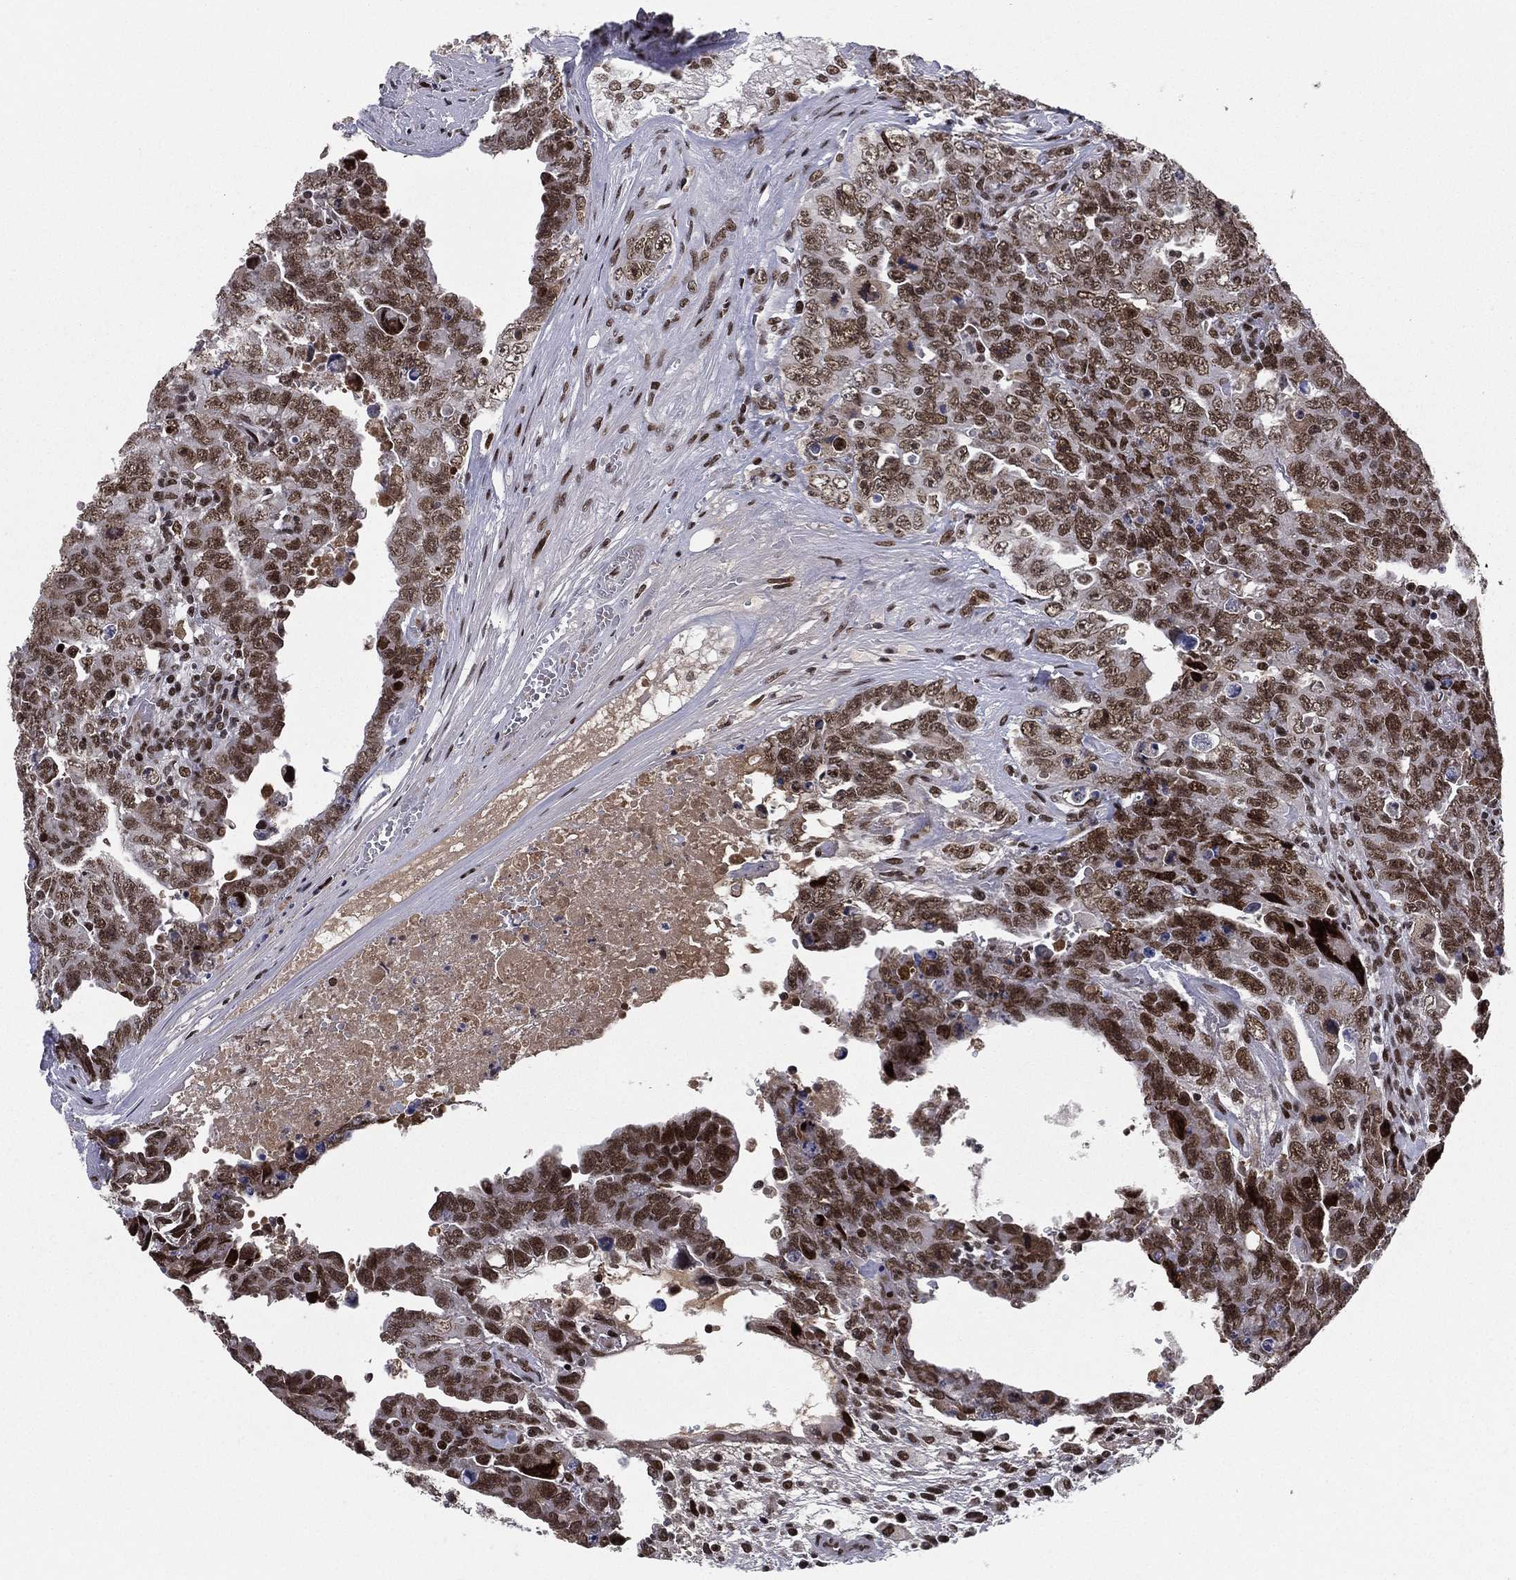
{"staining": {"intensity": "strong", "quantity": ">75%", "location": "nuclear"}, "tissue": "testis cancer", "cell_type": "Tumor cells", "image_type": "cancer", "snomed": [{"axis": "morphology", "description": "Carcinoma, Embryonal, NOS"}, {"axis": "topography", "description": "Testis"}], "caption": "A high amount of strong nuclear staining is appreciated in about >75% of tumor cells in testis cancer tissue. Nuclei are stained in blue.", "gene": "RTF1", "patient": {"sex": "male", "age": 24}}